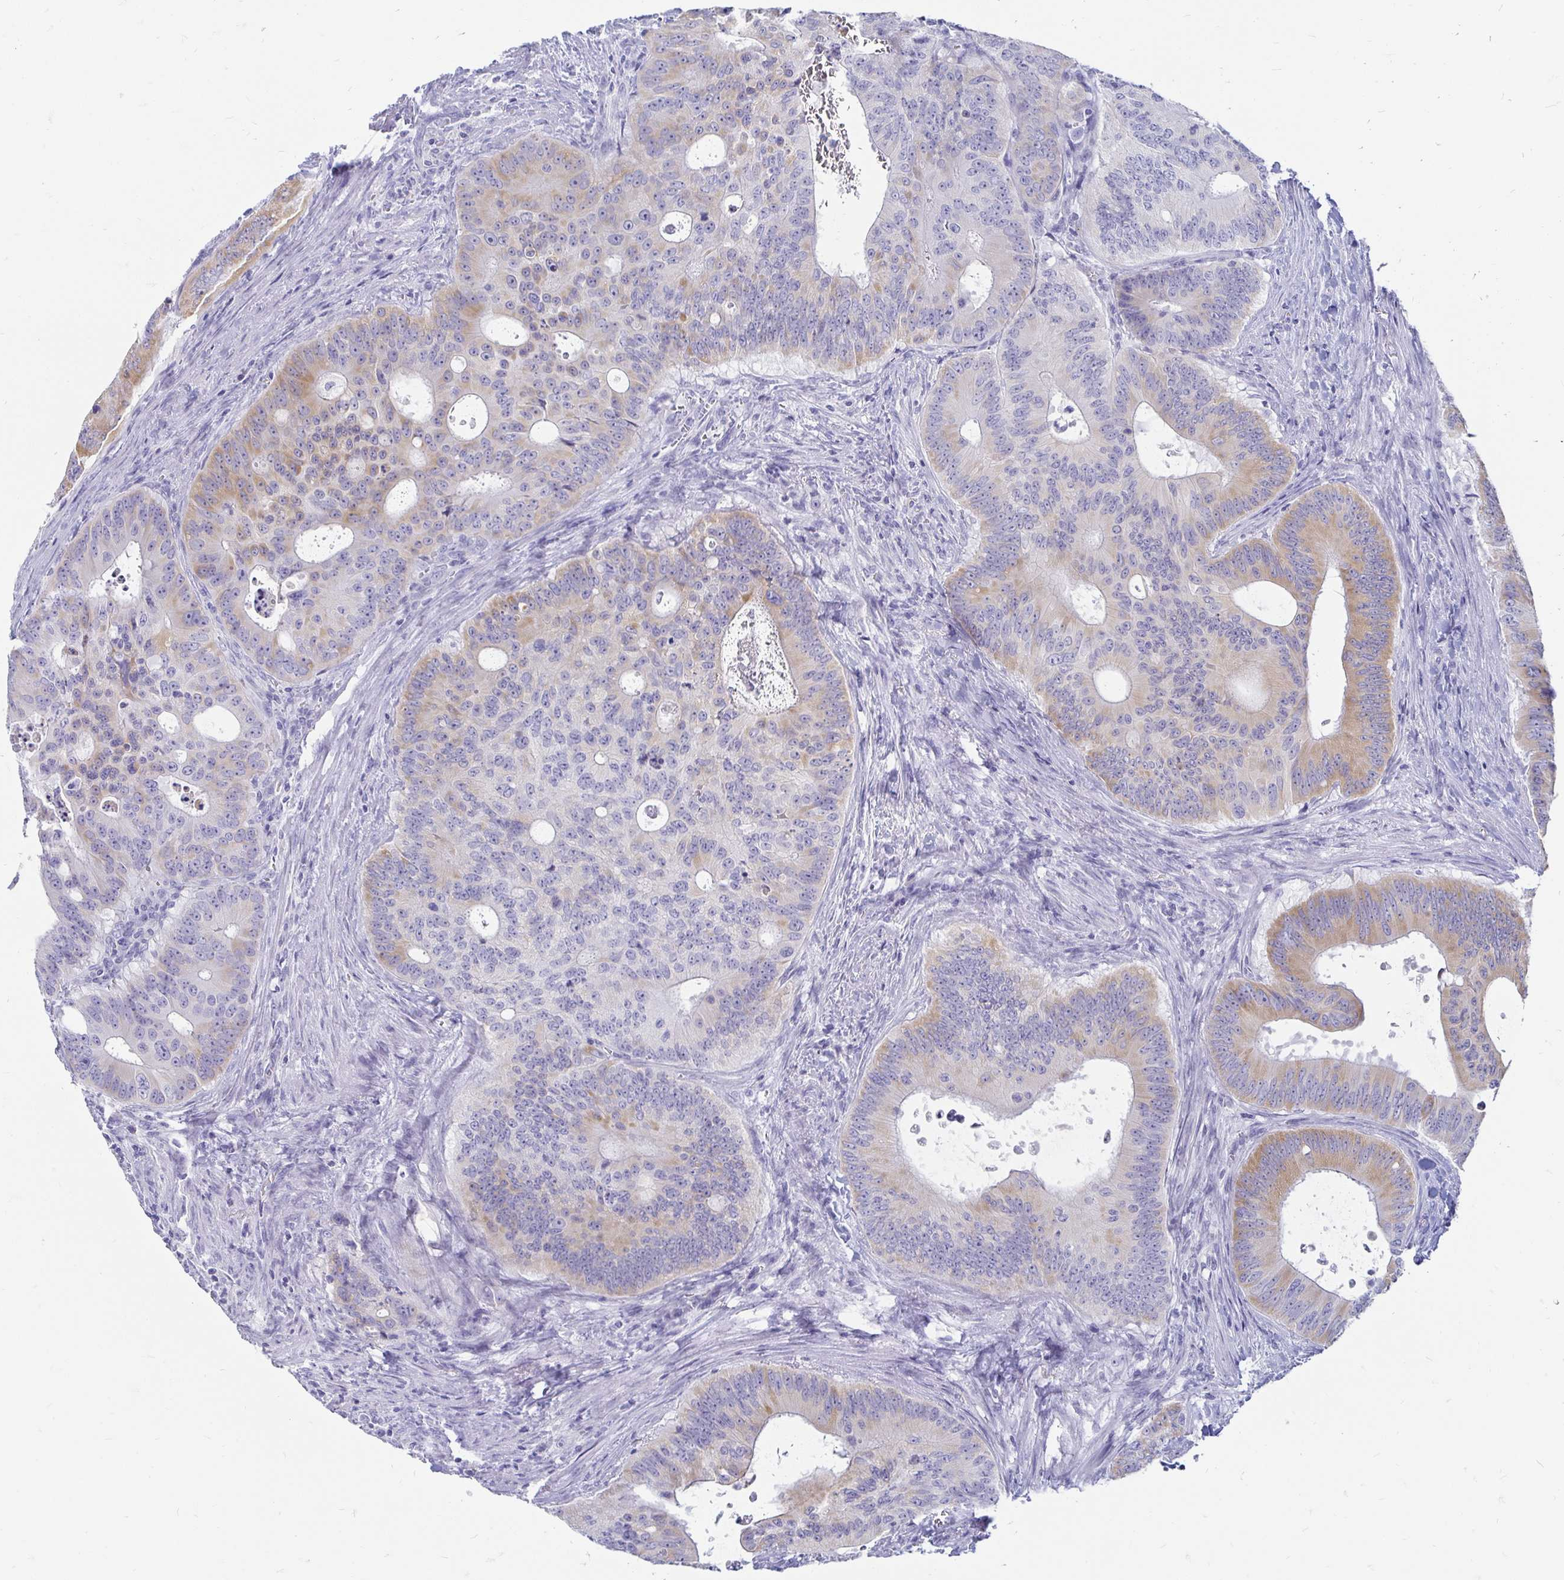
{"staining": {"intensity": "moderate", "quantity": "<25%", "location": "cytoplasmic/membranous"}, "tissue": "colorectal cancer", "cell_type": "Tumor cells", "image_type": "cancer", "snomed": [{"axis": "morphology", "description": "Adenocarcinoma, NOS"}, {"axis": "topography", "description": "Colon"}], "caption": "Colorectal cancer stained for a protein (brown) shows moderate cytoplasmic/membranous positive expression in about <25% of tumor cells.", "gene": "PEG10", "patient": {"sex": "male", "age": 62}}